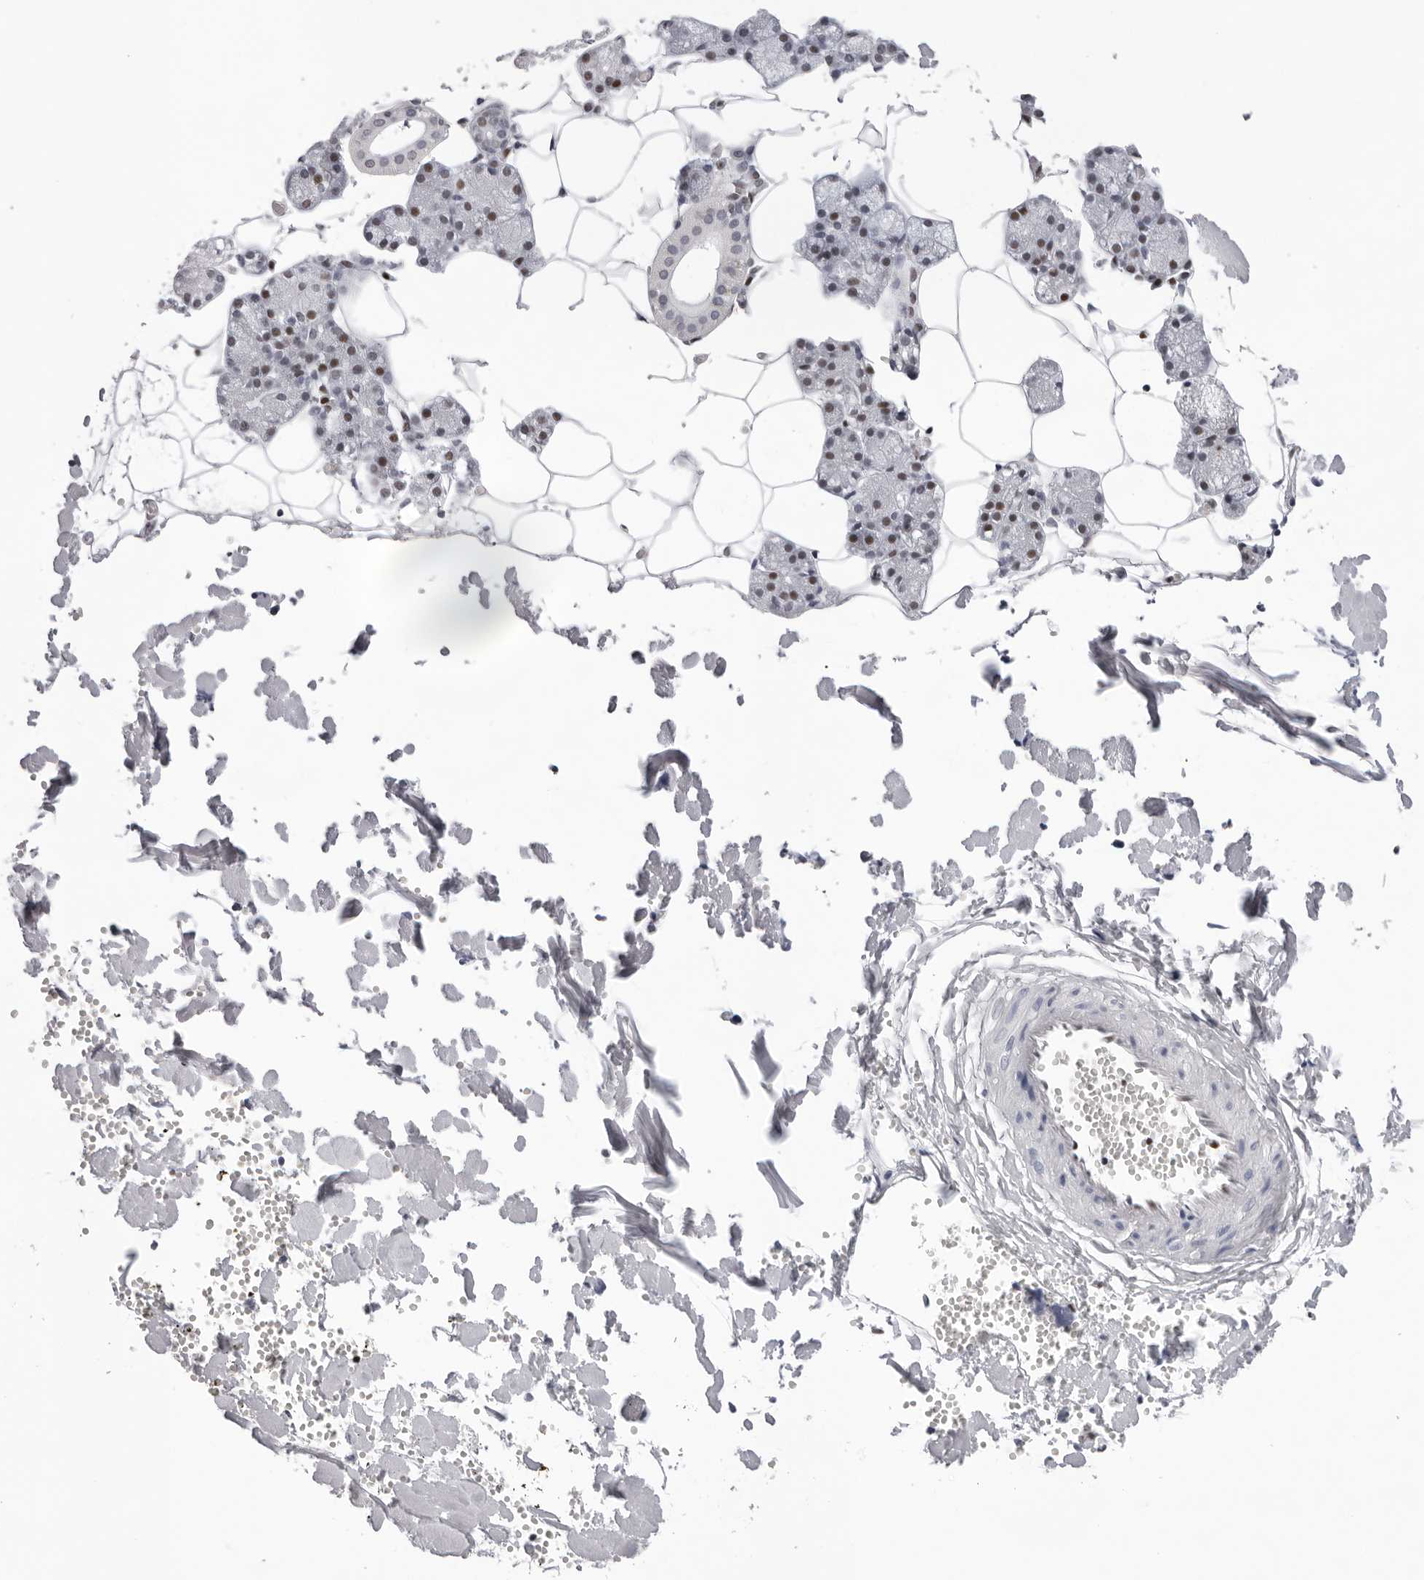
{"staining": {"intensity": "weak", "quantity": "<25%", "location": "nuclear"}, "tissue": "salivary gland", "cell_type": "Glandular cells", "image_type": "normal", "snomed": [{"axis": "morphology", "description": "Normal tissue, NOS"}, {"axis": "topography", "description": "Salivary gland"}], "caption": "IHC micrograph of unremarkable salivary gland: human salivary gland stained with DAB (3,3'-diaminobenzidine) demonstrates no significant protein positivity in glandular cells. (DAB (3,3'-diaminobenzidine) immunohistochemistry (IHC) with hematoxylin counter stain).", "gene": "OGG1", "patient": {"sex": "male", "age": 62}}